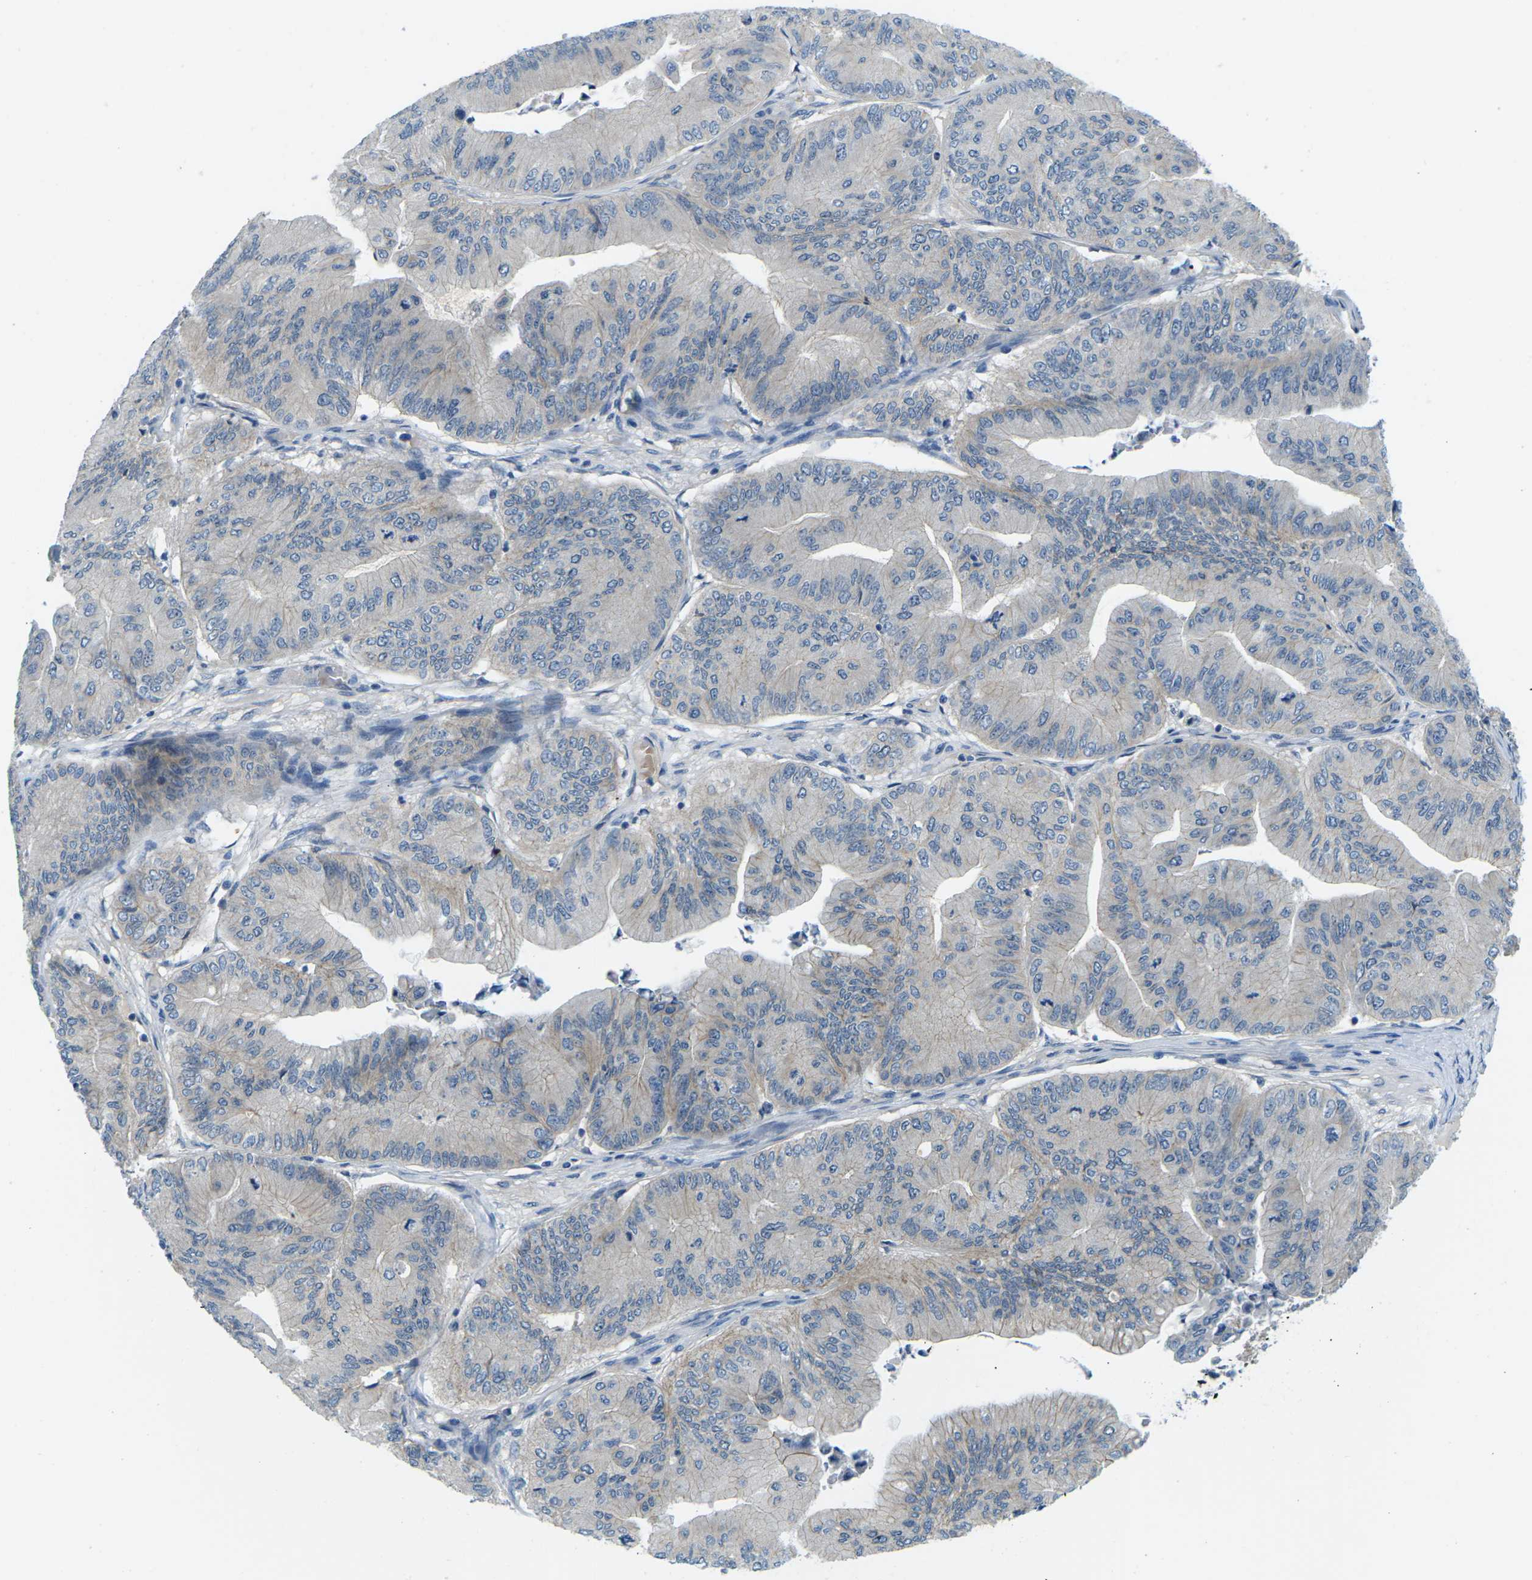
{"staining": {"intensity": "weak", "quantity": "<25%", "location": "cytoplasmic/membranous"}, "tissue": "ovarian cancer", "cell_type": "Tumor cells", "image_type": "cancer", "snomed": [{"axis": "morphology", "description": "Cystadenocarcinoma, mucinous, NOS"}, {"axis": "topography", "description": "Ovary"}], "caption": "High magnification brightfield microscopy of mucinous cystadenocarcinoma (ovarian) stained with DAB (brown) and counterstained with hematoxylin (blue): tumor cells show no significant staining.", "gene": "CTNND1", "patient": {"sex": "female", "age": 61}}